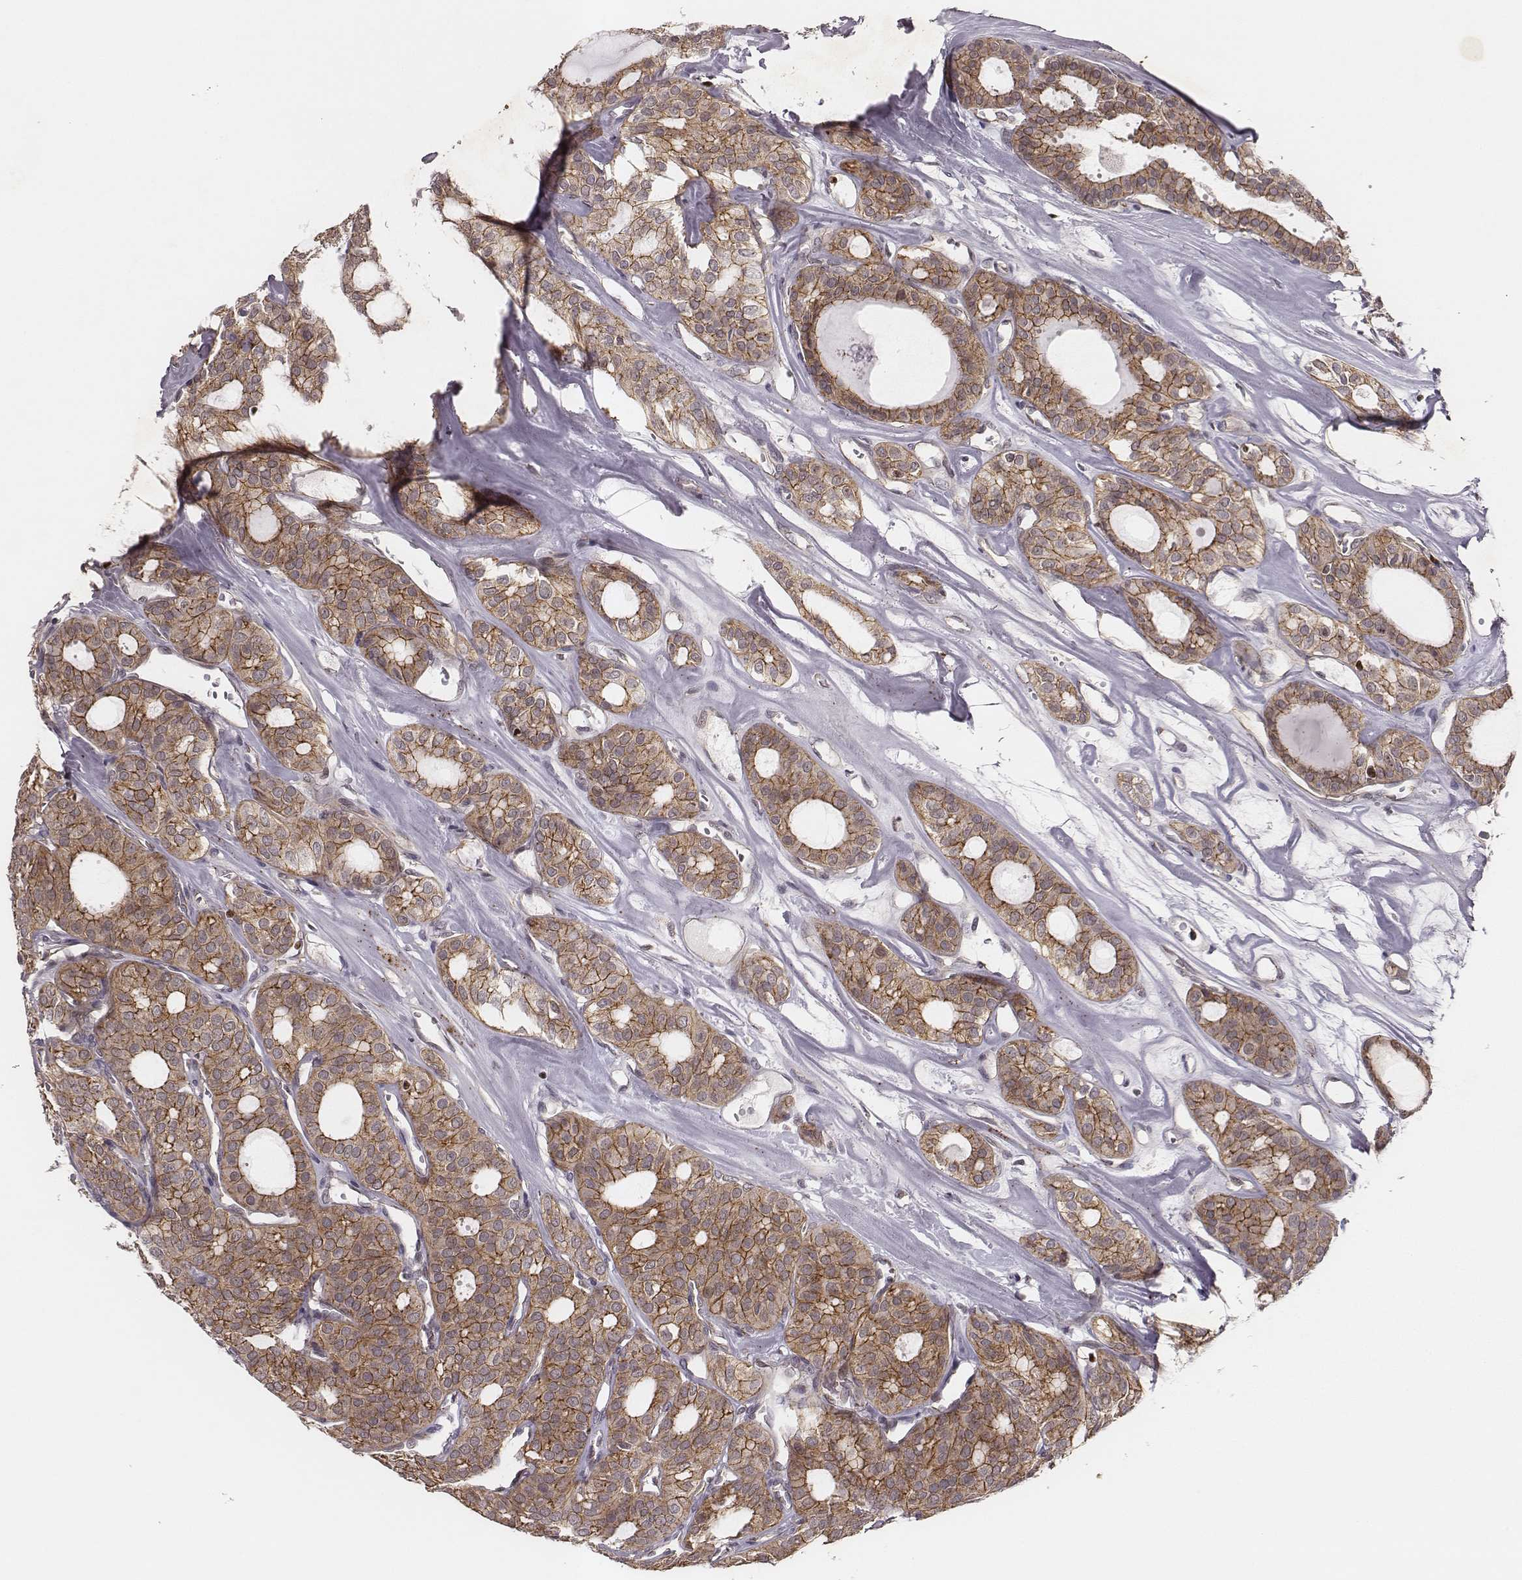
{"staining": {"intensity": "moderate", "quantity": ">75%", "location": "cytoplasmic/membranous"}, "tissue": "thyroid cancer", "cell_type": "Tumor cells", "image_type": "cancer", "snomed": [{"axis": "morphology", "description": "Follicular adenoma carcinoma, NOS"}, {"axis": "topography", "description": "Thyroid gland"}], "caption": "Protein staining of thyroid cancer tissue shows moderate cytoplasmic/membranous expression in about >75% of tumor cells. Using DAB (3,3'-diaminobenzidine) (brown) and hematoxylin (blue) stains, captured at high magnification using brightfield microscopy.", "gene": "WDR59", "patient": {"sex": "male", "age": 75}}